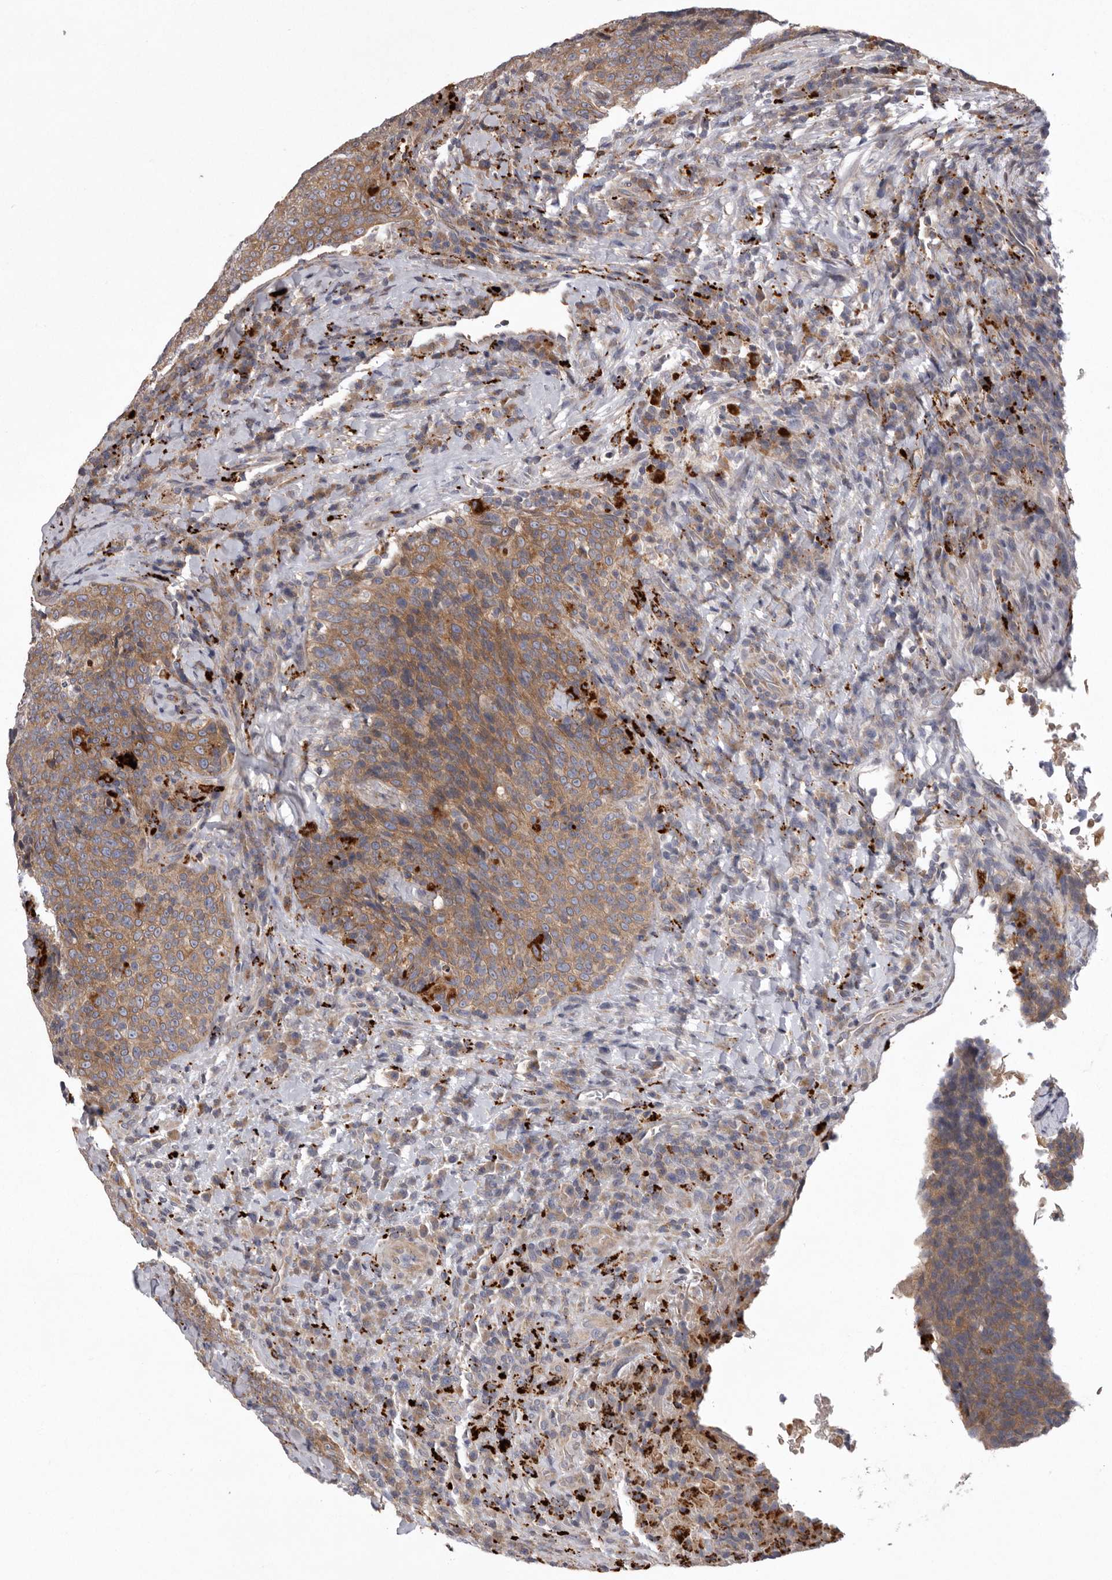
{"staining": {"intensity": "moderate", "quantity": "25%-75%", "location": "cytoplasmic/membranous"}, "tissue": "head and neck cancer", "cell_type": "Tumor cells", "image_type": "cancer", "snomed": [{"axis": "morphology", "description": "Squamous cell carcinoma, NOS"}, {"axis": "morphology", "description": "Squamous cell carcinoma, metastatic, NOS"}, {"axis": "topography", "description": "Lymph node"}, {"axis": "topography", "description": "Head-Neck"}], "caption": "The image exhibits a brown stain indicating the presence of a protein in the cytoplasmic/membranous of tumor cells in head and neck cancer.", "gene": "WDR47", "patient": {"sex": "male", "age": 62}}